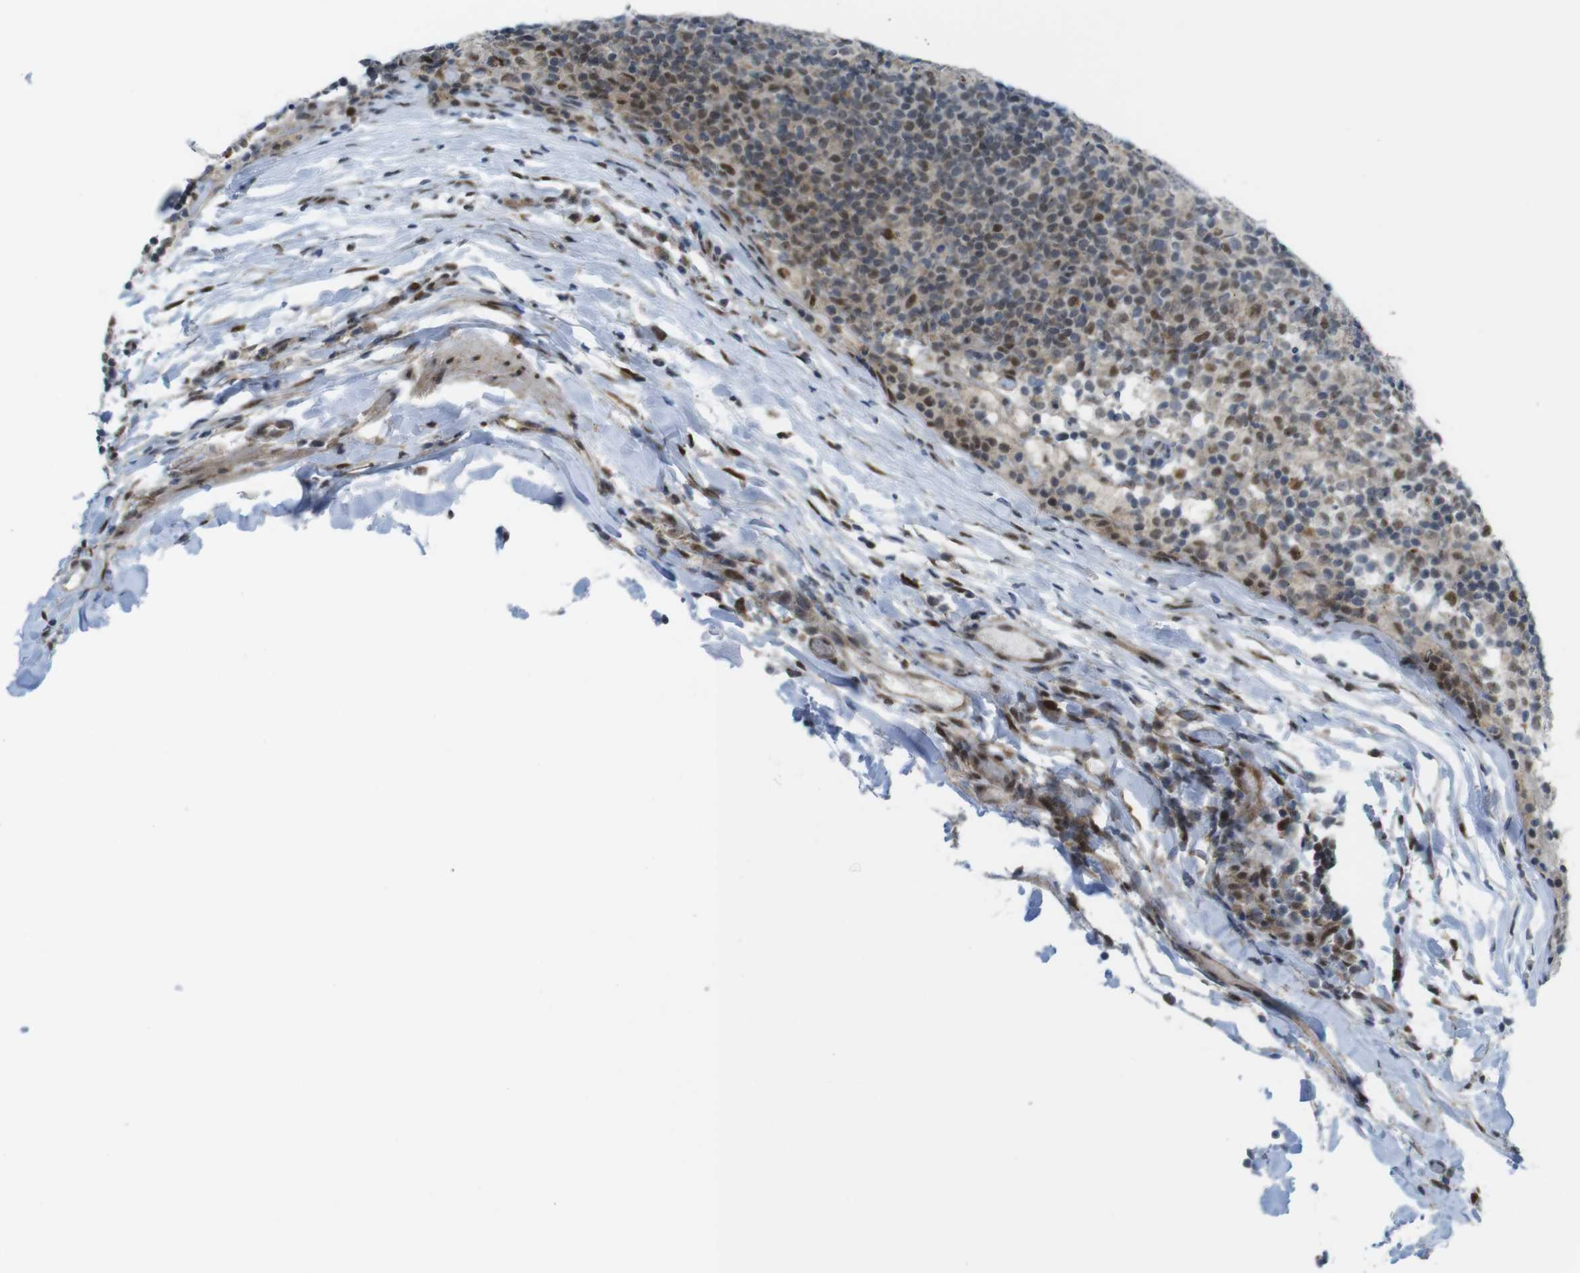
{"staining": {"intensity": "moderate", "quantity": "25%-75%", "location": "cytoplasmic/membranous,nuclear"}, "tissue": "lymph node", "cell_type": "Germinal center cells", "image_type": "normal", "snomed": [{"axis": "morphology", "description": "Normal tissue, NOS"}, {"axis": "morphology", "description": "Inflammation, NOS"}, {"axis": "topography", "description": "Lymph node"}], "caption": "DAB immunohistochemical staining of benign human lymph node demonstrates moderate cytoplasmic/membranous,nuclear protein positivity in approximately 25%-75% of germinal center cells. (IHC, brightfield microscopy, high magnification).", "gene": "UBB", "patient": {"sex": "male", "age": 55}}